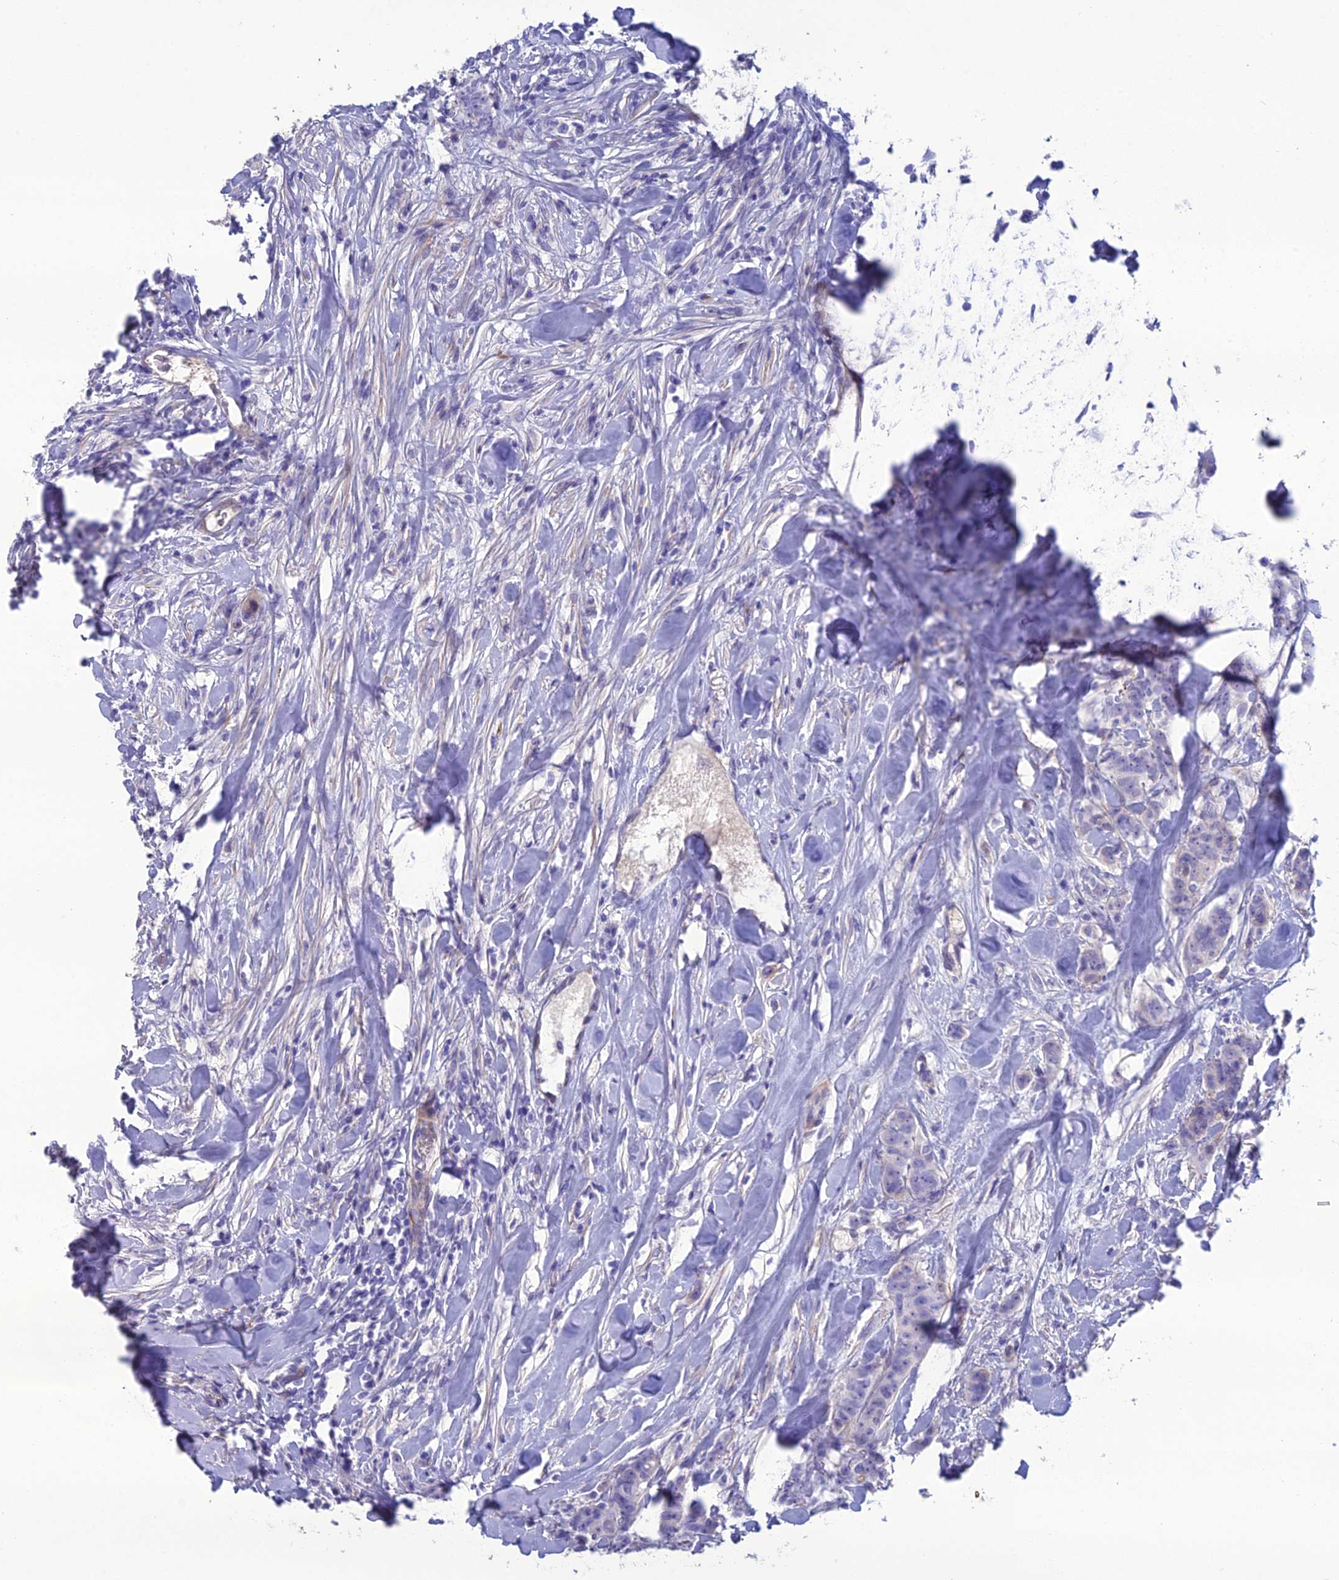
{"staining": {"intensity": "negative", "quantity": "none", "location": "none"}, "tissue": "breast cancer", "cell_type": "Tumor cells", "image_type": "cancer", "snomed": [{"axis": "morphology", "description": "Duct carcinoma"}, {"axis": "topography", "description": "Breast"}], "caption": "Micrograph shows no protein expression in tumor cells of breast cancer tissue.", "gene": "OR56B1", "patient": {"sex": "female", "age": 40}}